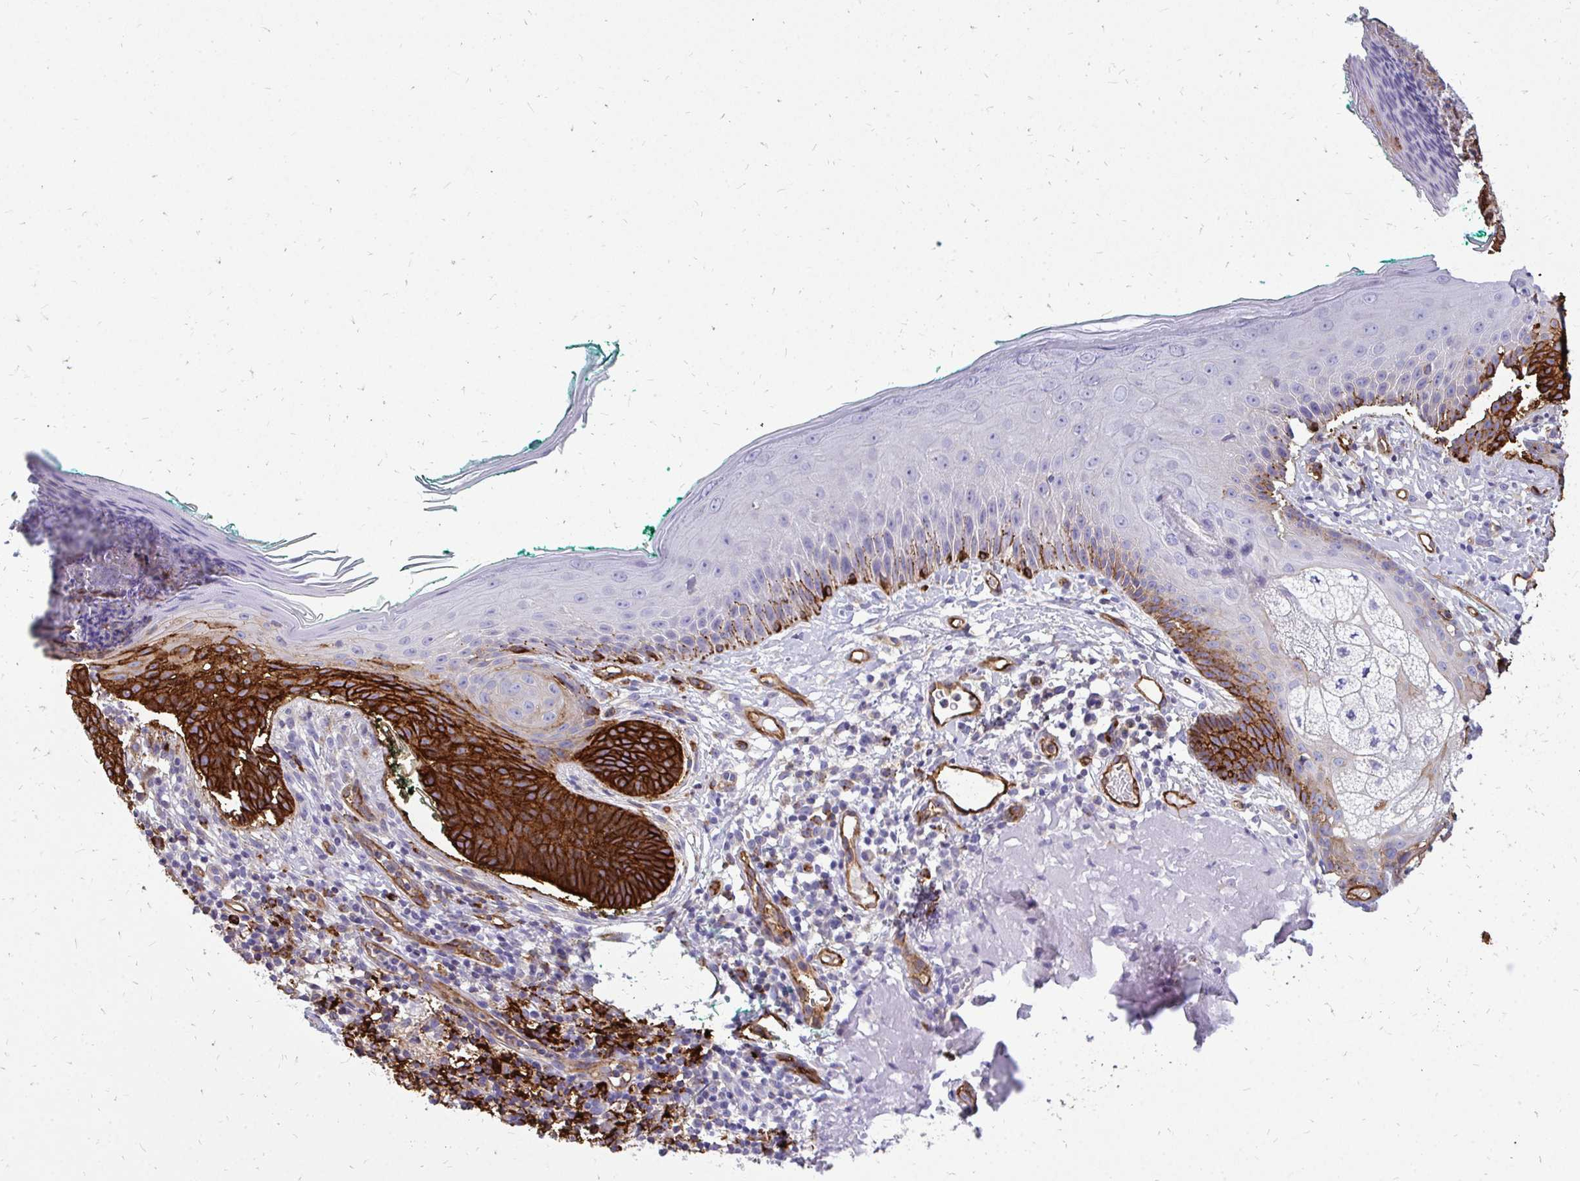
{"staining": {"intensity": "strong", "quantity": ">75%", "location": "cytoplasmic/membranous"}, "tissue": "skin cancer", "cell_type": "Tumor cells", "image_type": "cancer", "snomed": [{"axis": "morphology", "description": "Basal cell carcinoma"}, {"axis": "topography", "description": "Skin"}], "caption": "Skin cancer was stained to show a protein in brown. There is high levels of strong cytoplasmic/membranous staining in approximately >75% of tumor cells. (Brightfield microscopy of DAB IHC at high magnification).", "gene": "MARCKSL1", "patient": {"sex": "male", "age": 68}}